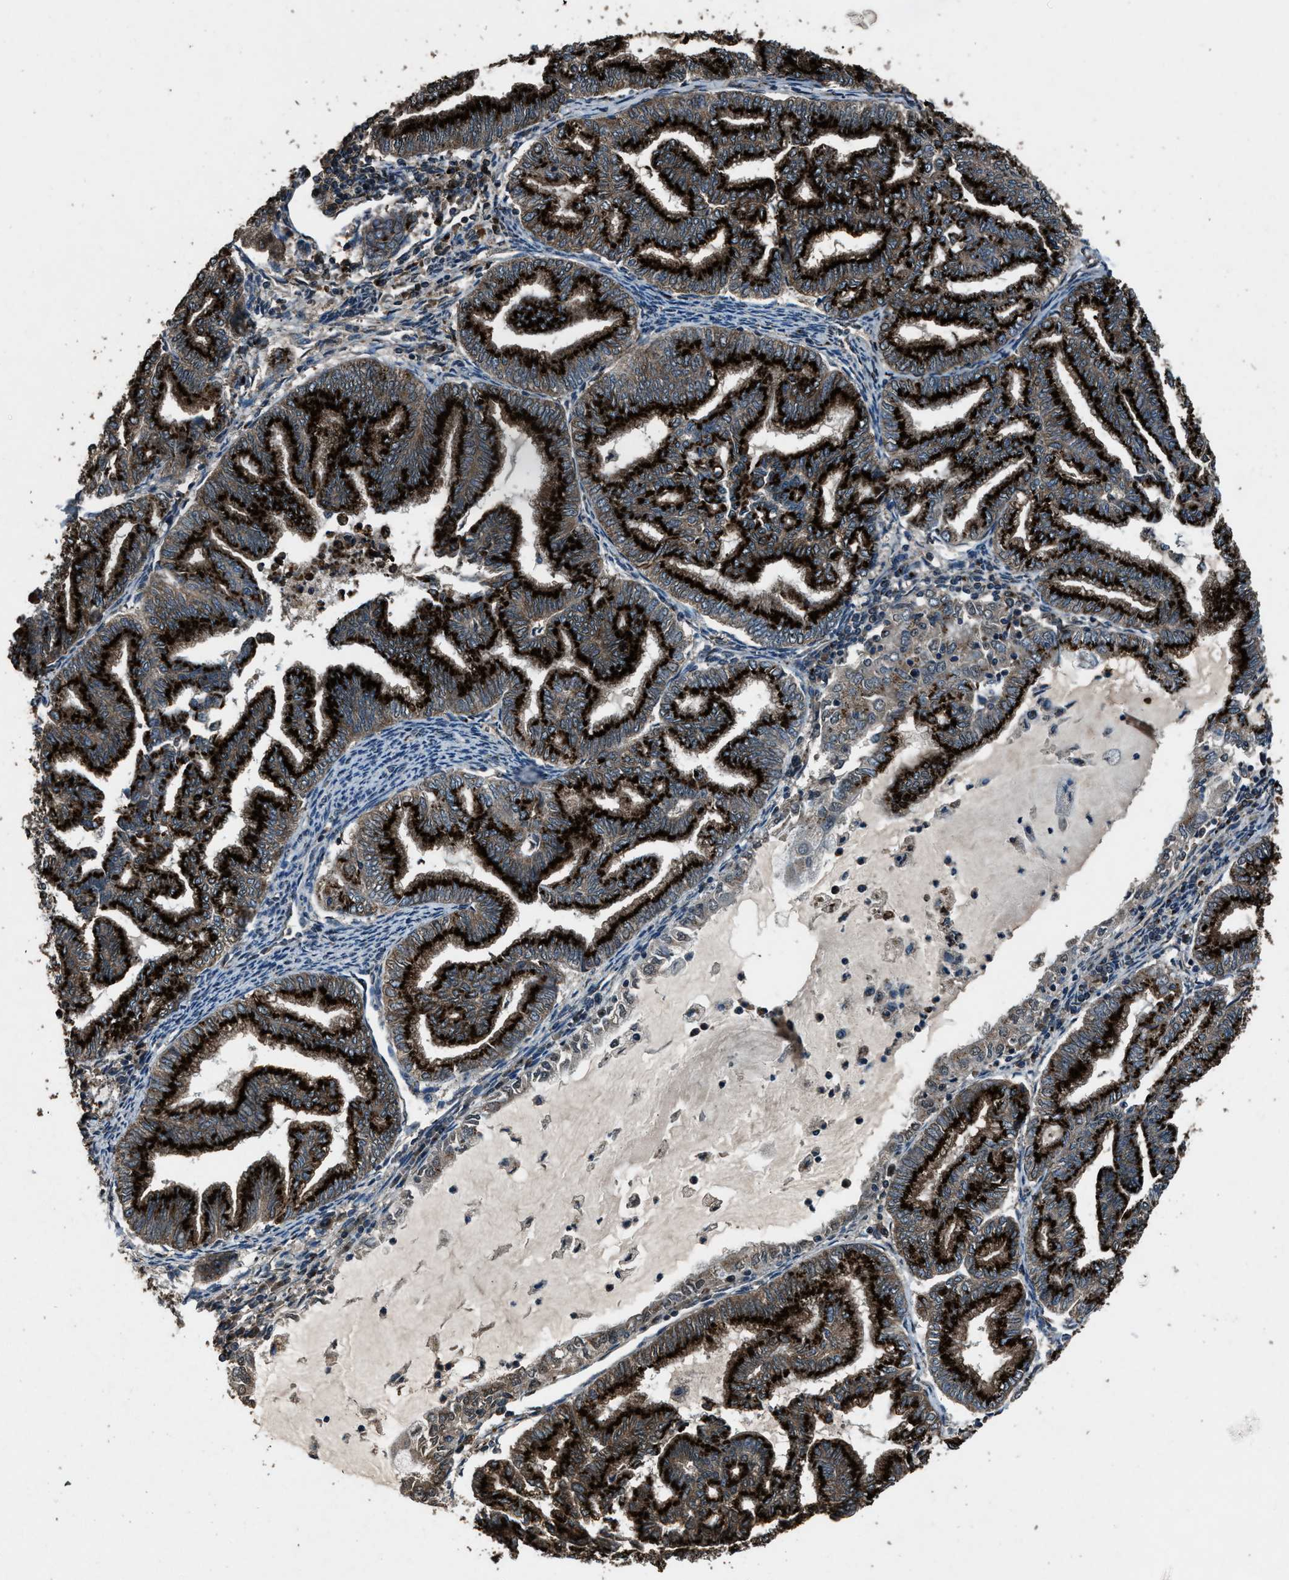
{"staining": {"intensity": "strong", "quantity": ">75%", "location": "cytoplasmic/membranous"}, "tissue": "endometrial cancer", "cell_type": "Tumor cells", "image_type": "cancer", "snomed": [{"axis": "morphology", "description": "Adenocarcinoma, NOS"}, {"axis": "topography", "description": "Endometrium"}], "caption": "This image reveals endometrial cancer (adenocarcinoma) stained with immunohistochemistry (IHC) to label a protein in brown. The cytoplasmic/membranous of tumor cells show strong positivity for the protein. Nuclei are counter-stained blue.", "gene": "SLC38A10", "patient": {"sex": "female", "age": 79}}